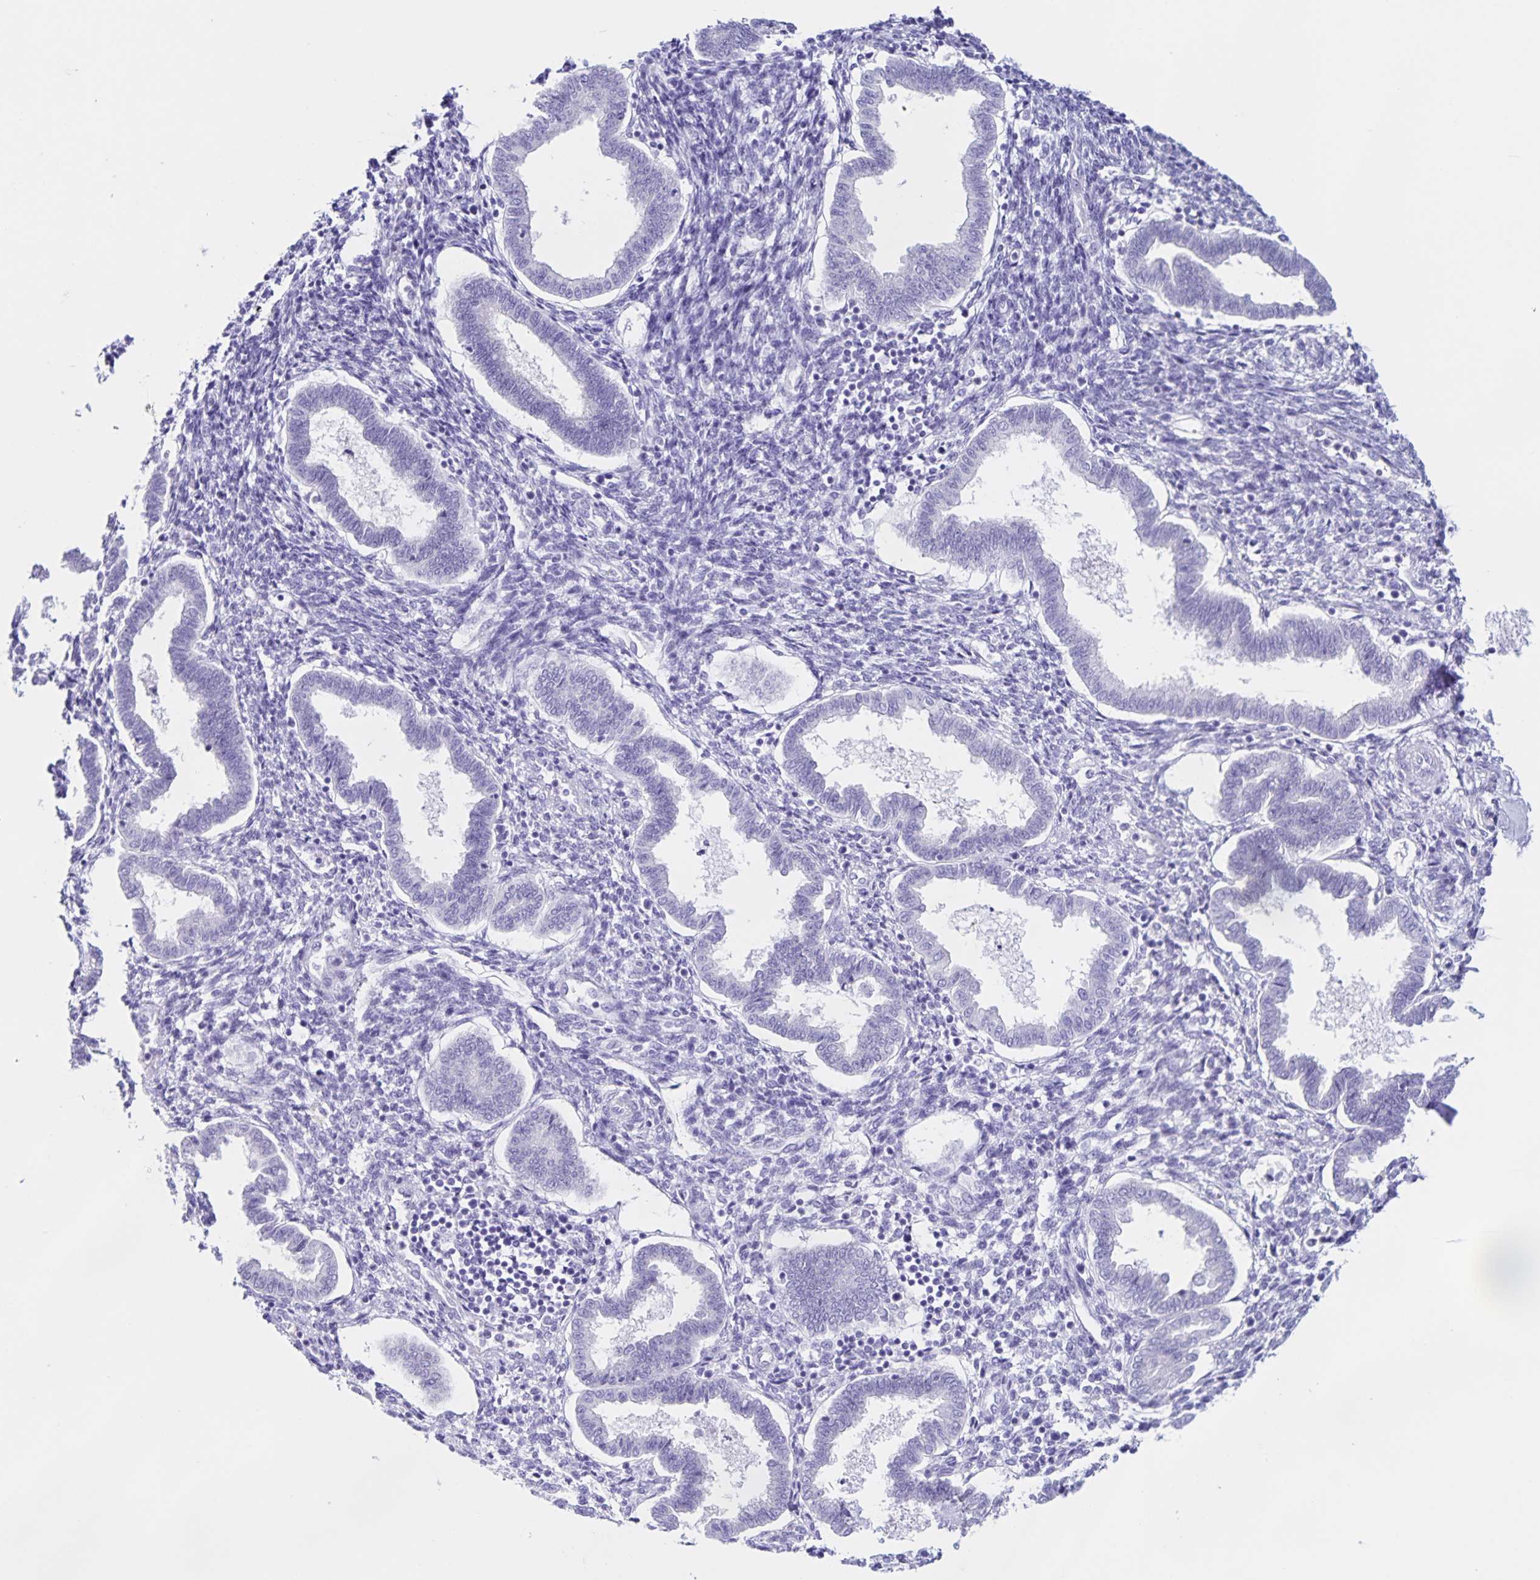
{"staining": {"intensity": "negative", "quantity": "none", "location": "none"}, "tissue": "endometrium", "cell_type": "Cells in endometrial stroma", "image_type": "normal", "snomed": [{"axis": "morphology", "description": "Normal tissue, NOS"}, {"axis": "topography", "description": "Endometrium"}], "caption": "Cells in endometrial stroma are negative for brown protein staining in benign endometrium. Nuclei are stained in blue.", "gene": "FAM170A", "patient": {"sex": "female", "age": 24}}